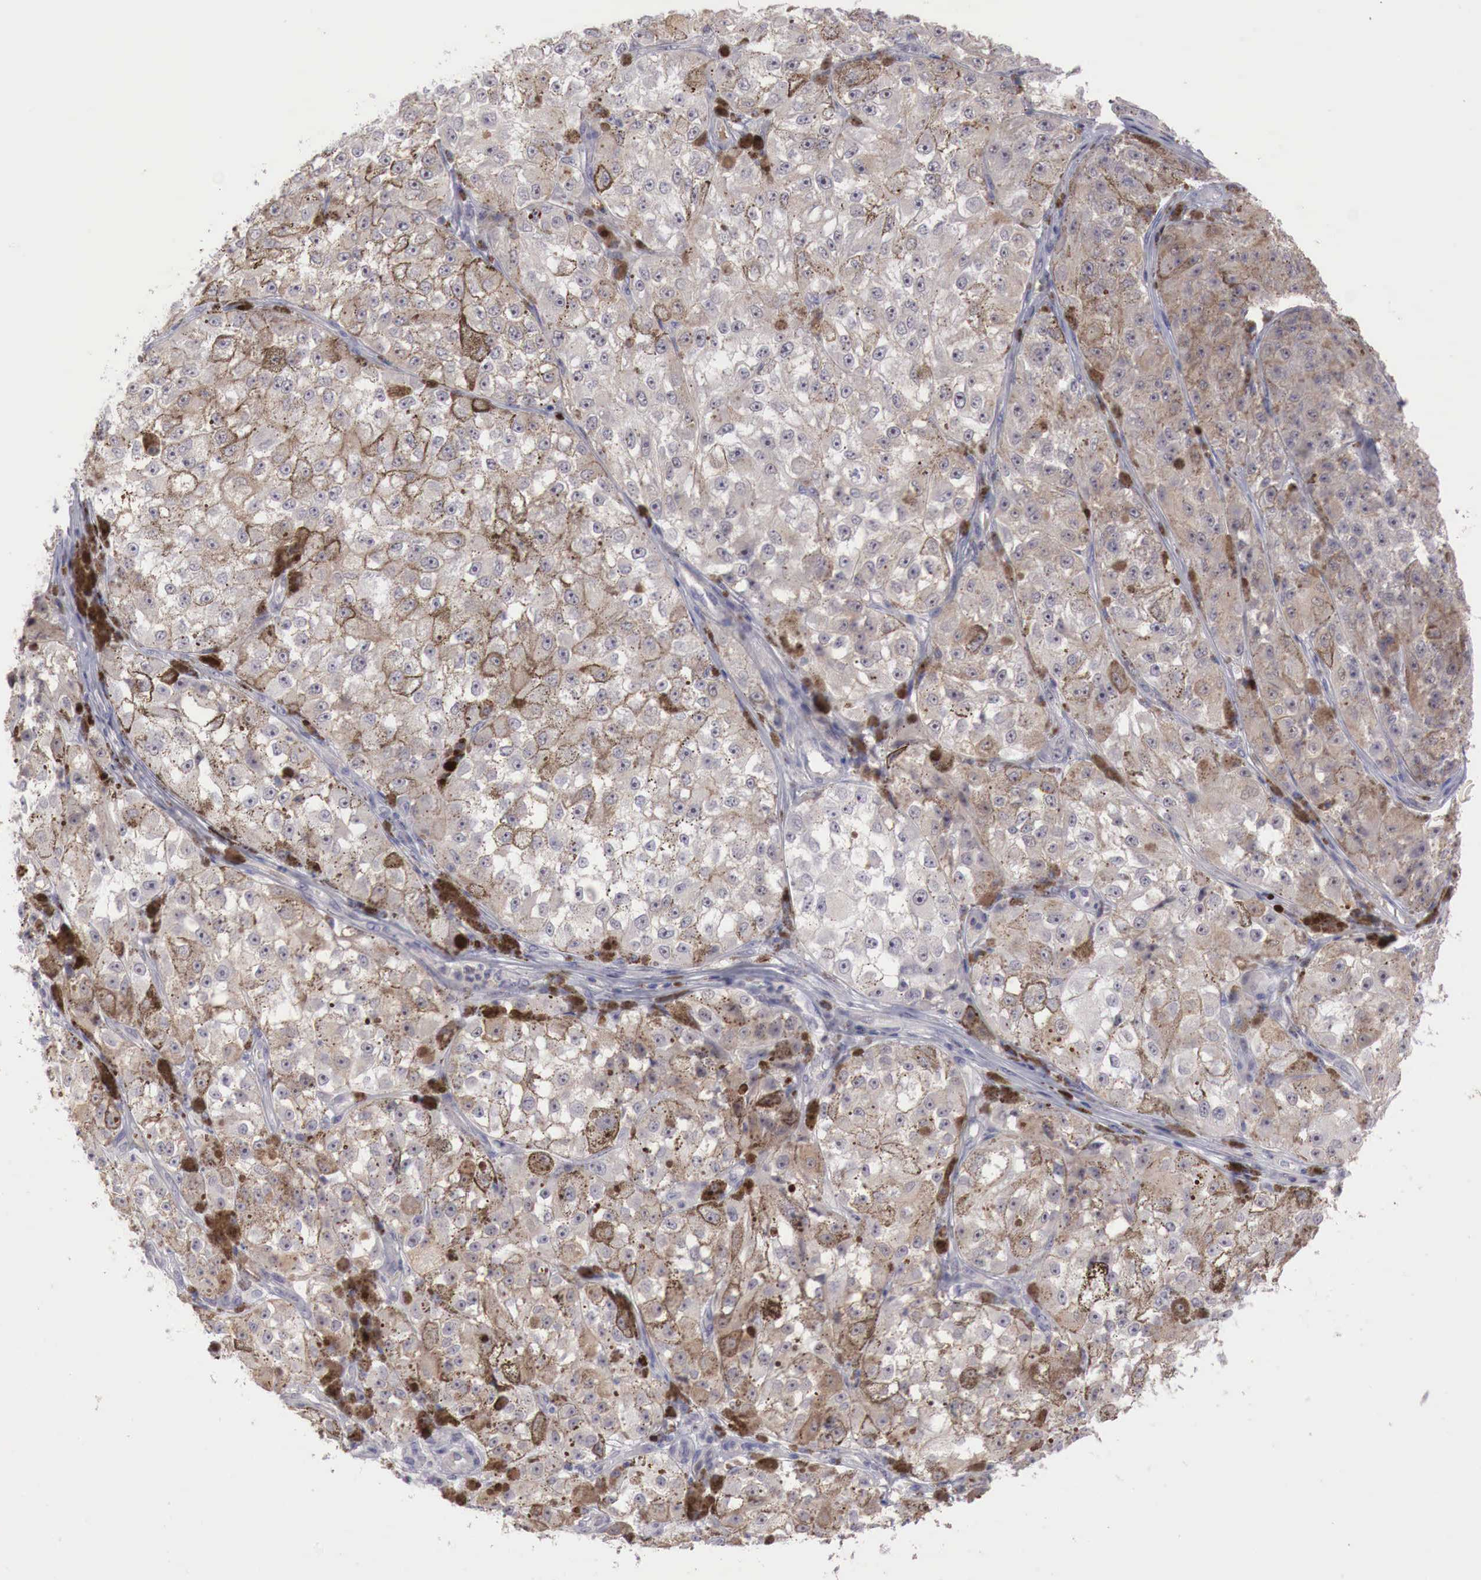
{"staining": {"intensity": "moderate", "quantity": "25%-75%", "location": "cytoplasmic/membranous"}, "tissue": "melanoma", "cell_type": "Tumor cells", "image_type": "cancer", "snomed": [{"axis": "morphology", "description": "Malignant melanoma, NOS"}, {"axis": "topography", "description": "Skin"}], "caption": "Melanoma stained with a protein marker reveals moderate staining in tumor cells.", "gene": "GATA1", "patient": {"sex": "male", "age": 67}}